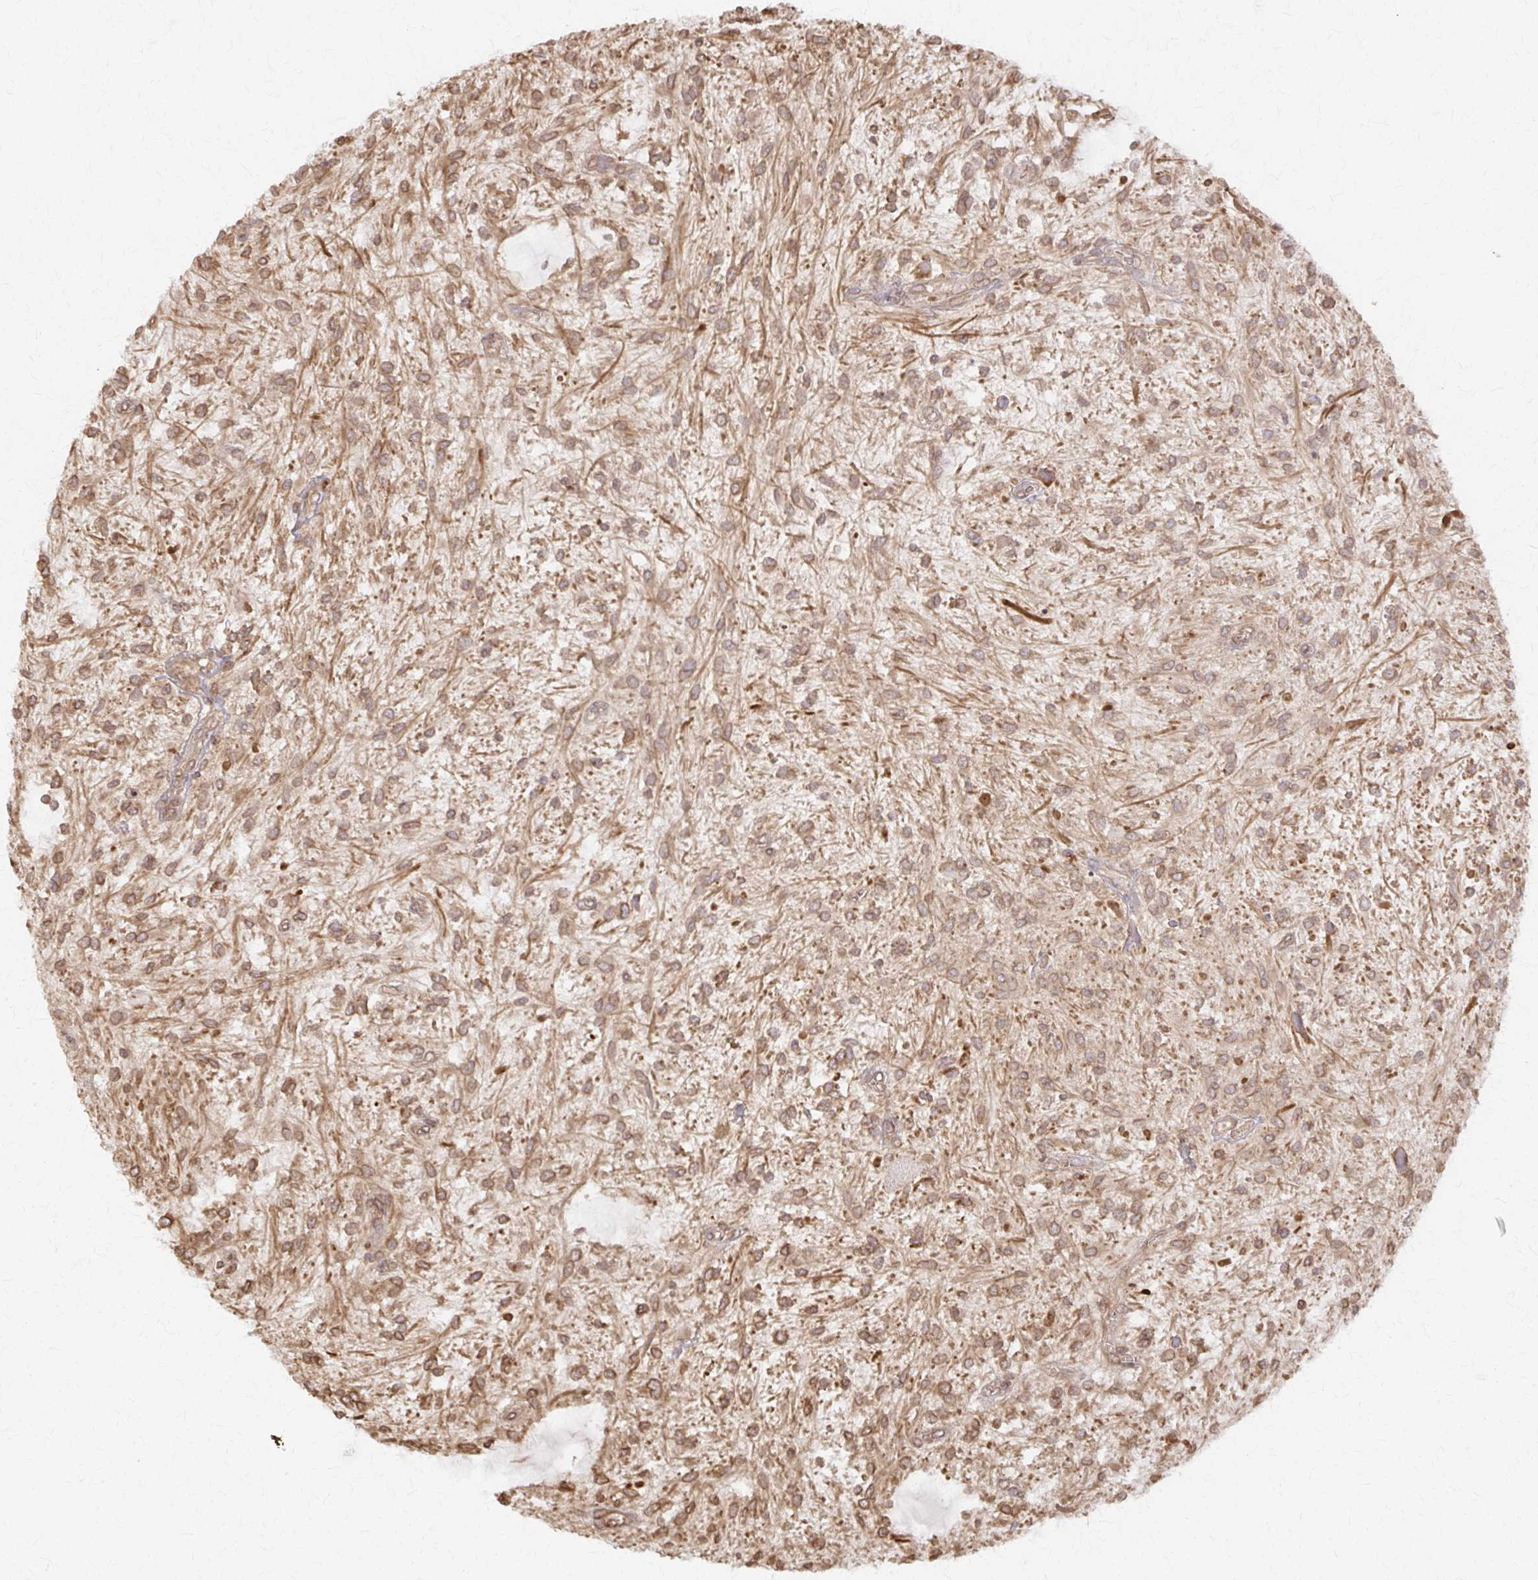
{"staining": {"intensity": "moderate", "quantity": ">75%", "location": "cytoplasmic/membranous"}, "tissue": "glioma", "cell_type": "Tumor cells", "image_type": "cancer", "snomed": [{"axis": "morphology", "description": "Glioma, malignant, Low grade"}, {"axis": "topography", "description": "Cerebellum"}], "caption": "Moderate cytoplasmic/membranous positivity is seen in approximately >75% of tumor cells in glioma.", "gene": "ARHGAP35", "patient": {"sex": "female", "age": 14}}